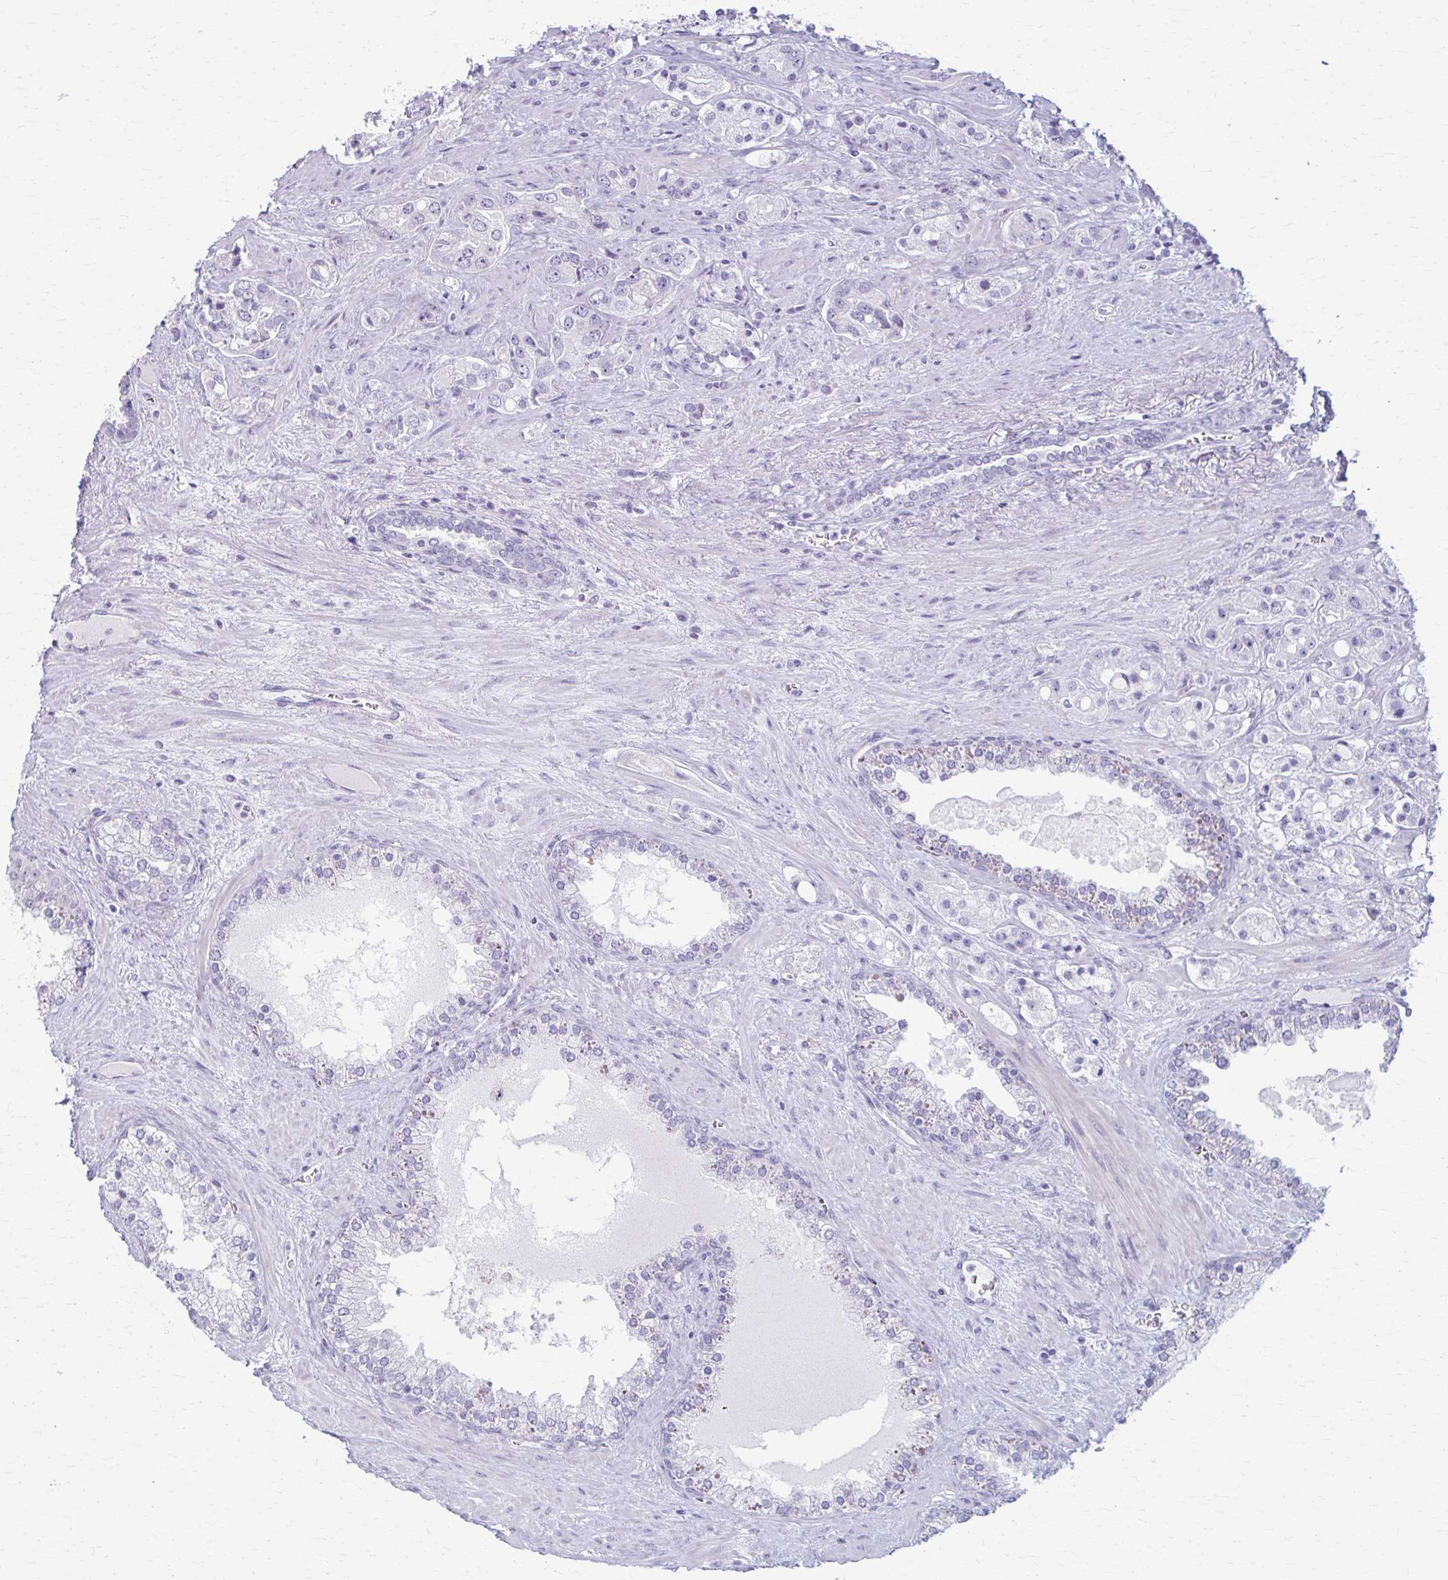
{"staining": {"intensity": "negative", "quantity": "none", "location": "none"}, "tissue": "prostate cancer", "cell_type": "Tumor cells", "image_type": "cancer", "snomed": [{"axis": "morphology", "description": "Adenocarcinoma, High grade"}, {"axis": "topography", "description": "Prostate"}], "caption": "The photomicrograph displays no significant expression in tumor cells of high-grade adenocarcinoma (prostate).", "gene": "LDLRAP1", "patient": {"sex": "male", "age": 67}}